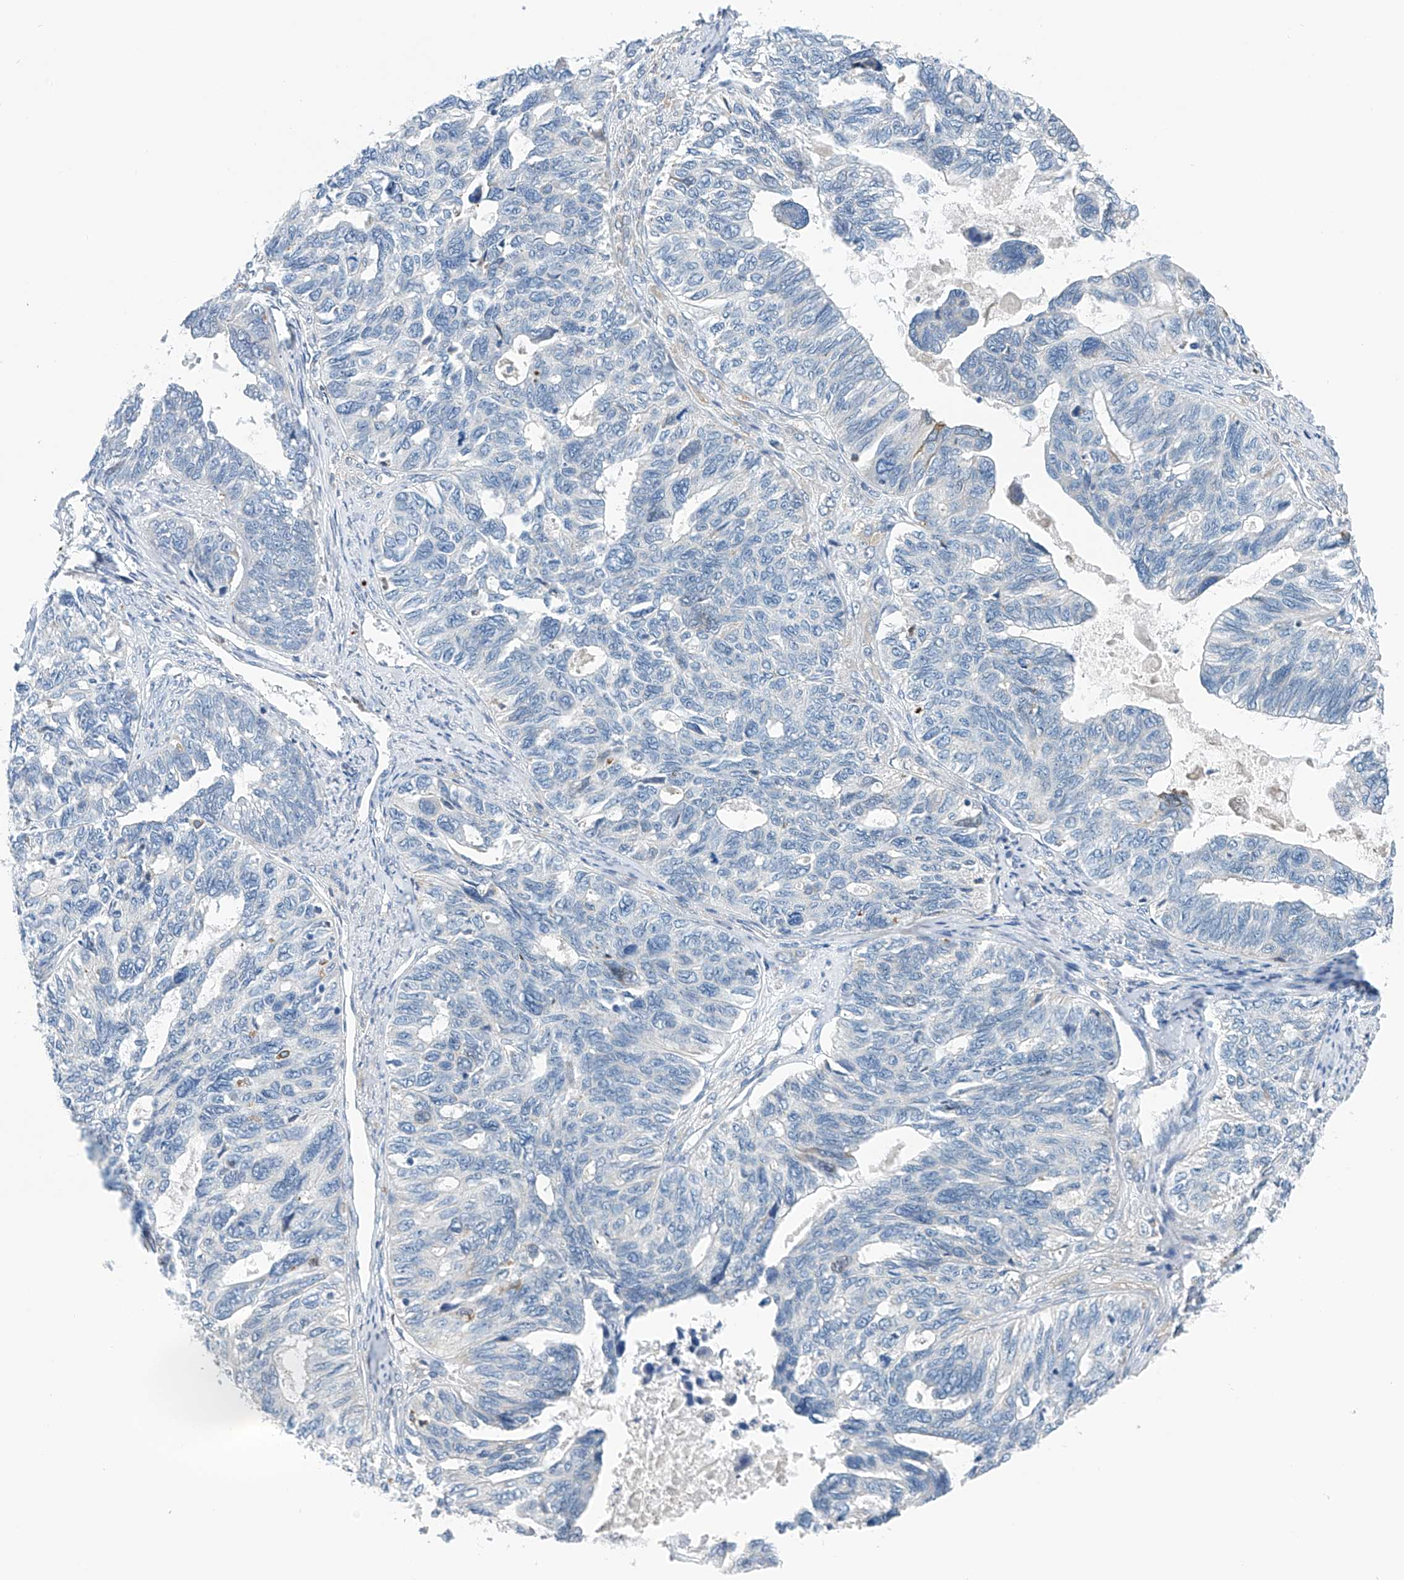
{"staining": {"intensity": "negative", "quantity": "none", "location": "none"}, "tissue": "ovarian cancer", "cell_type": "Tumor cells", "image_type": "cancer", "snomed": [{"axis": "morphology", "description": "Cystadenocarcinoma, serous, NOS"}, {"axis": "topography", "description": "Ovary"}], "caption": "Immunohistochemistry of ovarian cancer reveals no positivity in tumor cells.", "gene": "CEP85L", "patient": {"sex": "female", "age": 79}}